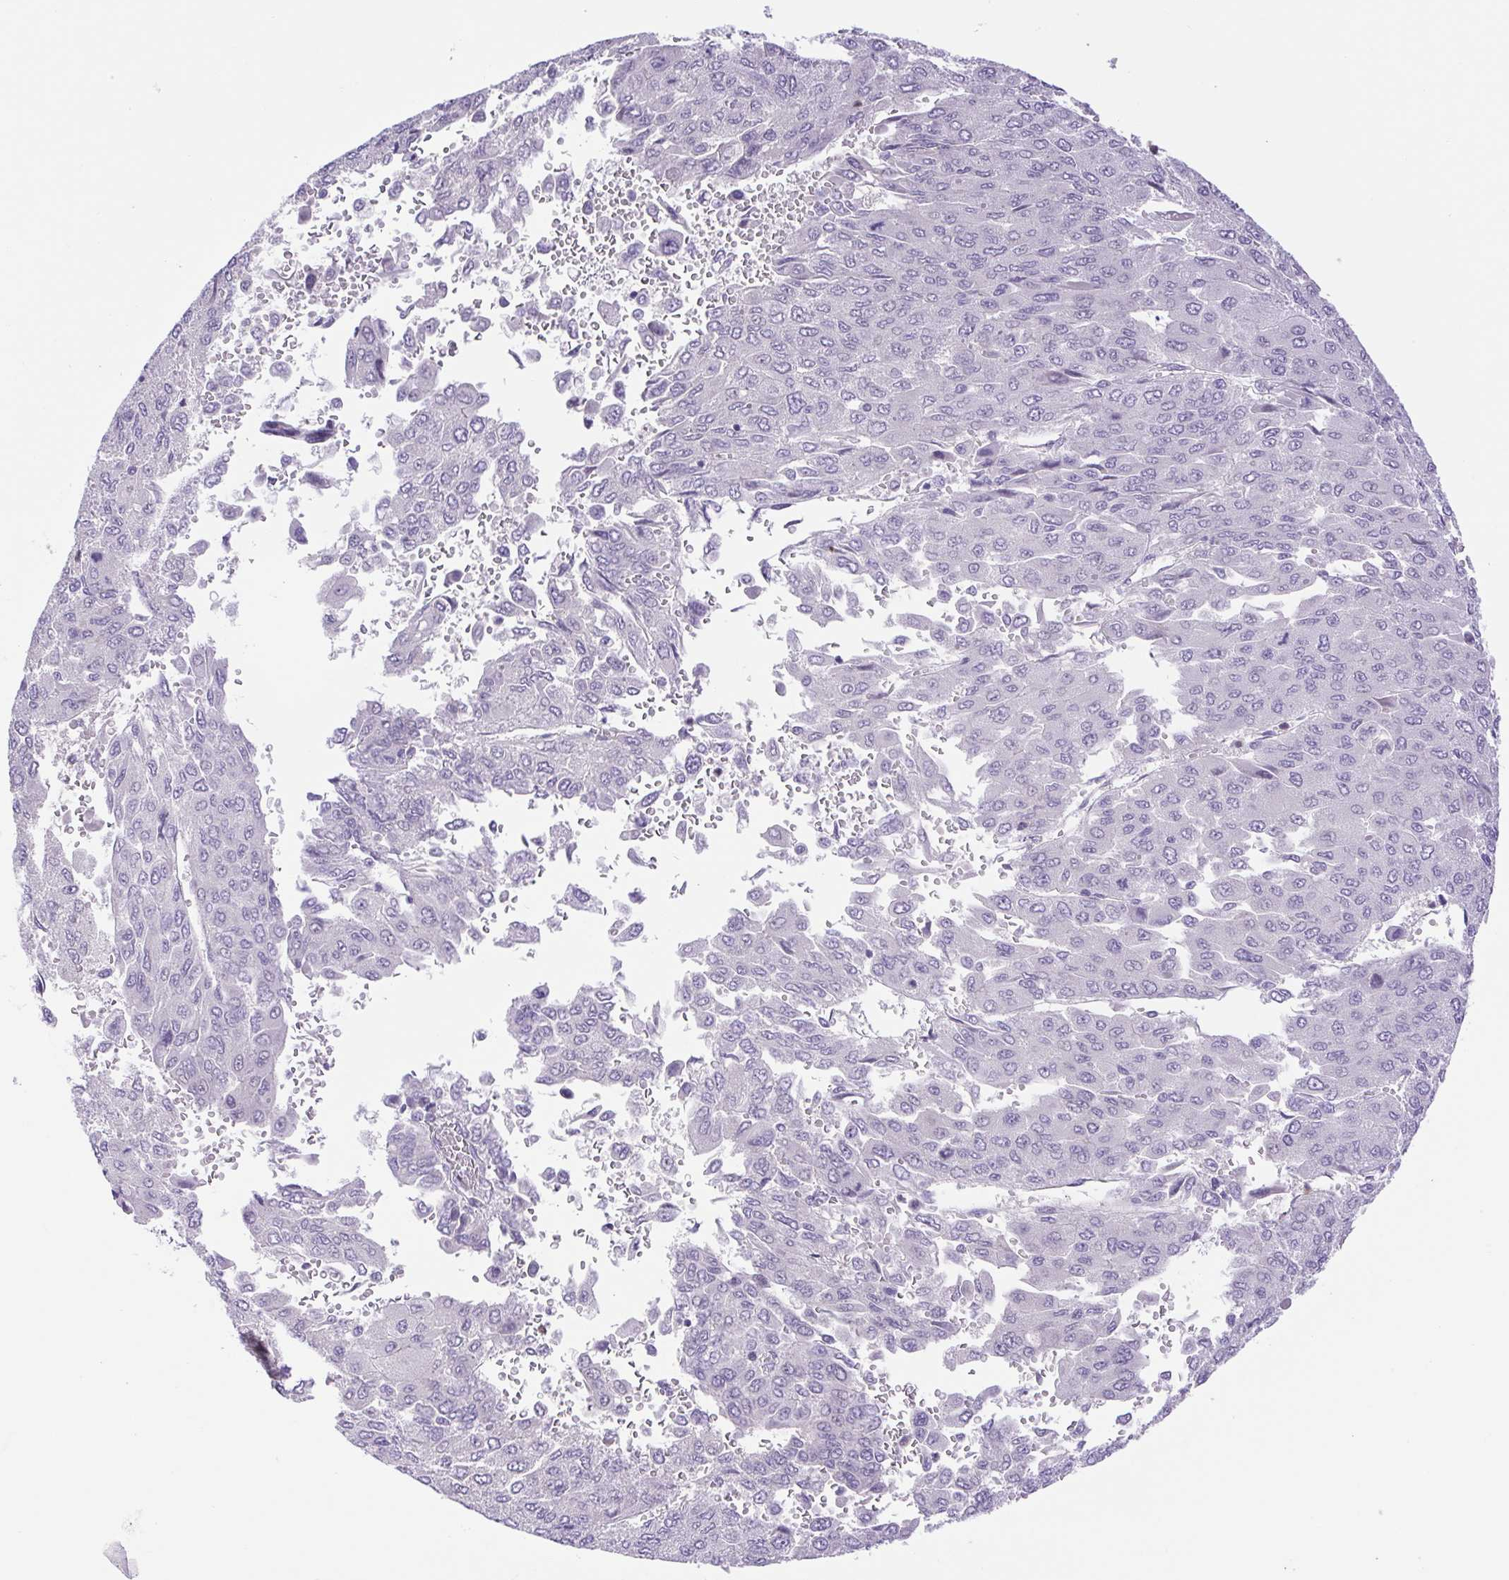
{"staining": {"intensity": "negative", "quantity": "none", "location": "none"}, "tissue": "liver cancer", "cell_type": "Tumor cells", "image_type": "cancer", "snomed": [{"axis": "morphology", "description": "Carcinoma, Hepatocellular, NOS"}, {"axis": "topography", "description": "Liver"}], "caption": "Liver cancer stained for a protein using immunohistochemistry exhibits no expression tumor cells.", "gene": "FAM177B", "patient": {"sex": "female", "age": 41}}